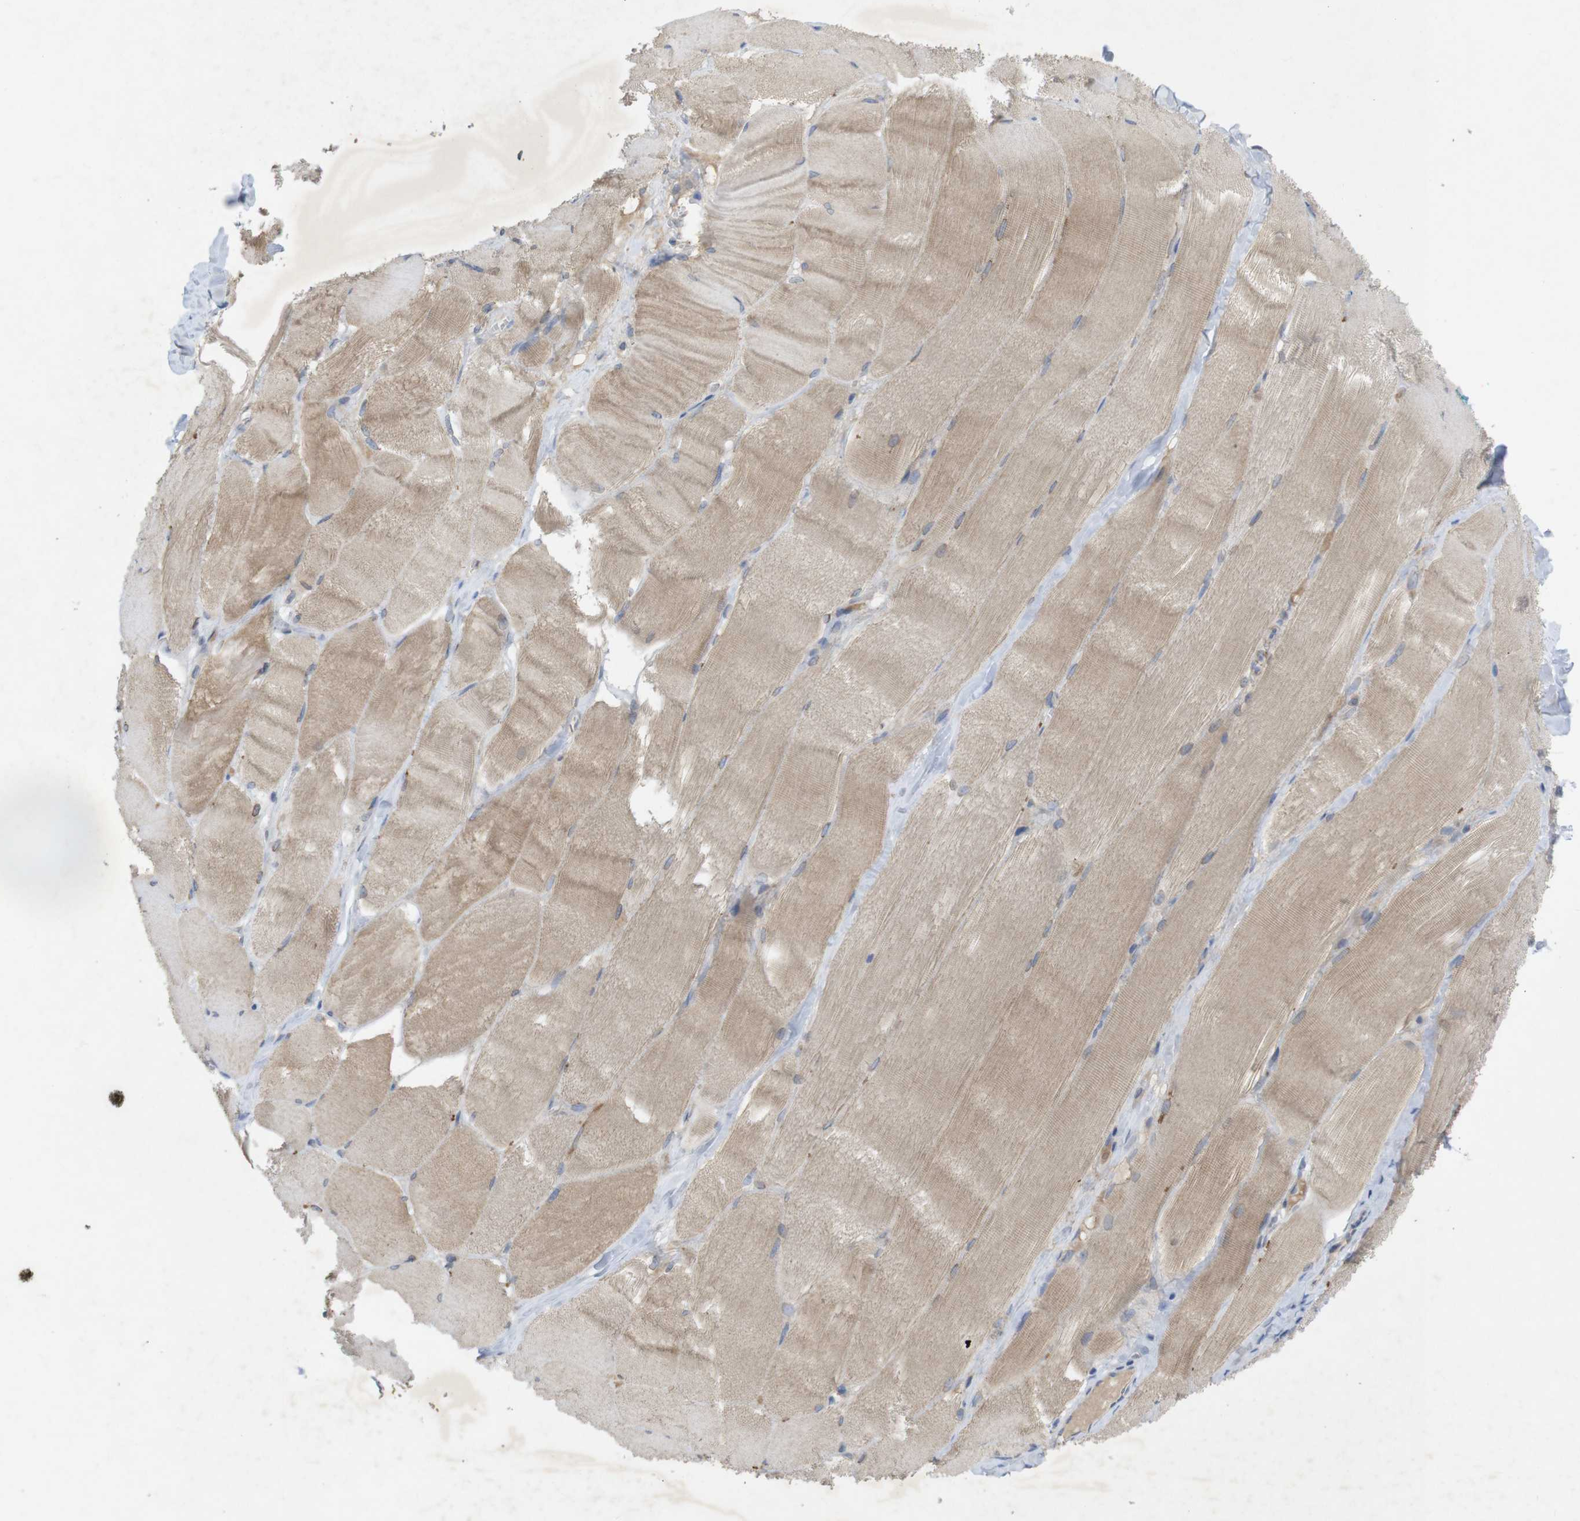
{"staining": {"intensity": "weak", "quantity": ">75%", "location": "cytoplasmic/membranous"}, "tissue": "skeletal muscle", "cell_type": "Myocytes", "image_type": "normal", "snomed": [{"axis": "morphology", "description": "Normal tissue, NOS"}, {"axis": "morphology", "description": "Squamous cell carcinoma, NOS"}, {"axis": "topography", "description": "Skeletal muscle"}], "caption": "Protein analysis of unremarkable skeletal muscle demonstrates weak cytoplasmic/membranous positivity in about >75% of myocytes.", "gene": "BCAR3", "patient": {"sex": "male", "age": 51}}